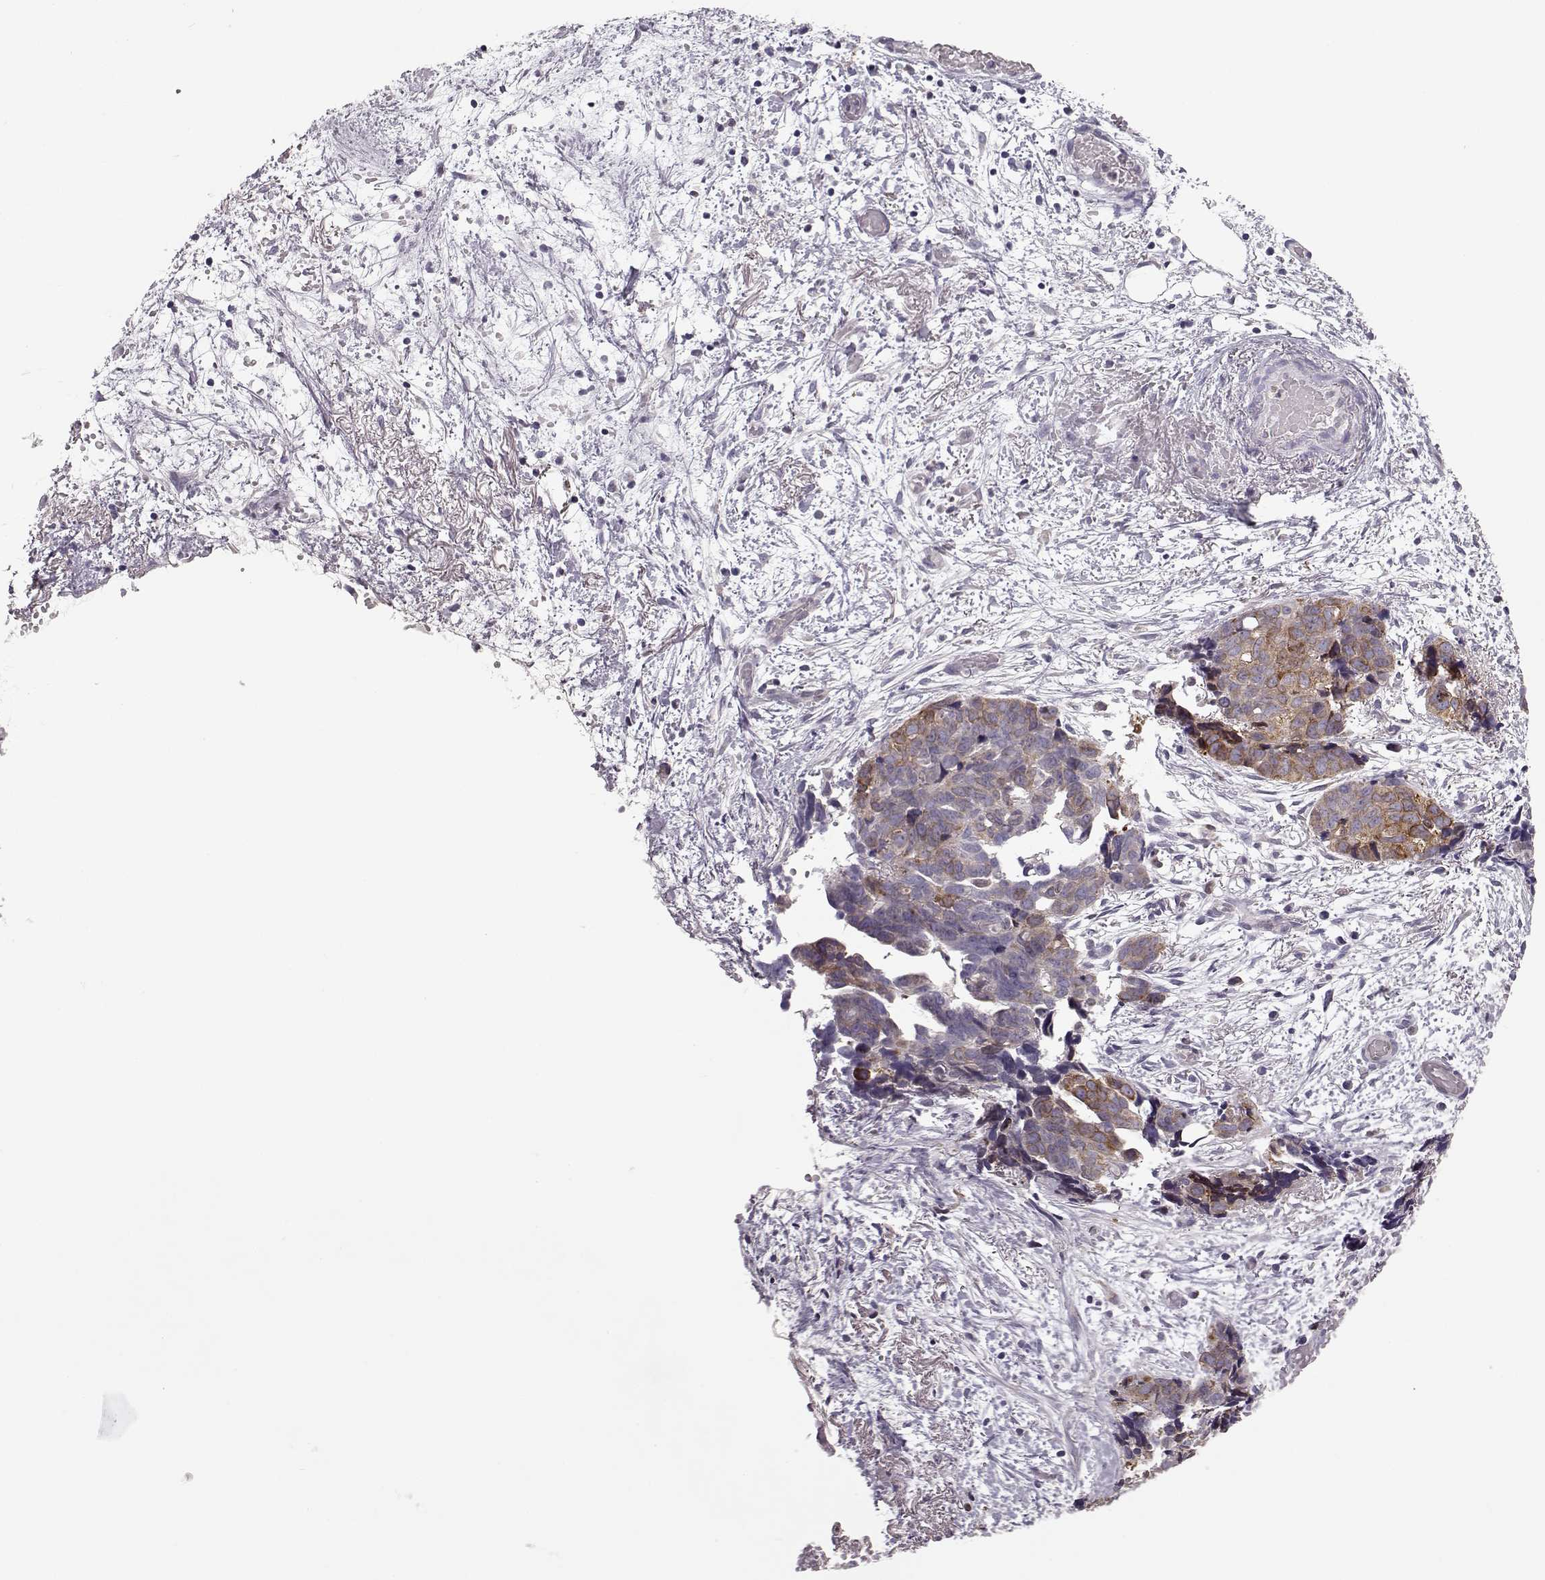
{"staining": {"intensity": "moderate", "quantity": "<25%", "location": "cytoplasmic/membranous"}, "tissue": "ovarian cancer", "cell_type": "Tumor cells", "image_type": "cancer", "snomed": [{"axis": "morphology", "description": "Cystadenocarcinoma, serous, NOS"}, {"axis": "topography", "description": "Ovary"}], "caption": "High-power microscopy captured an immunohistochemistry (IHC) image of ovarian cancer, revealing moderate cytoplasmic/membranous positivity in approximately <25% of tumor cells.", "gene": "ELOVL5", "patient": {"sex": "female", "age": 69}}